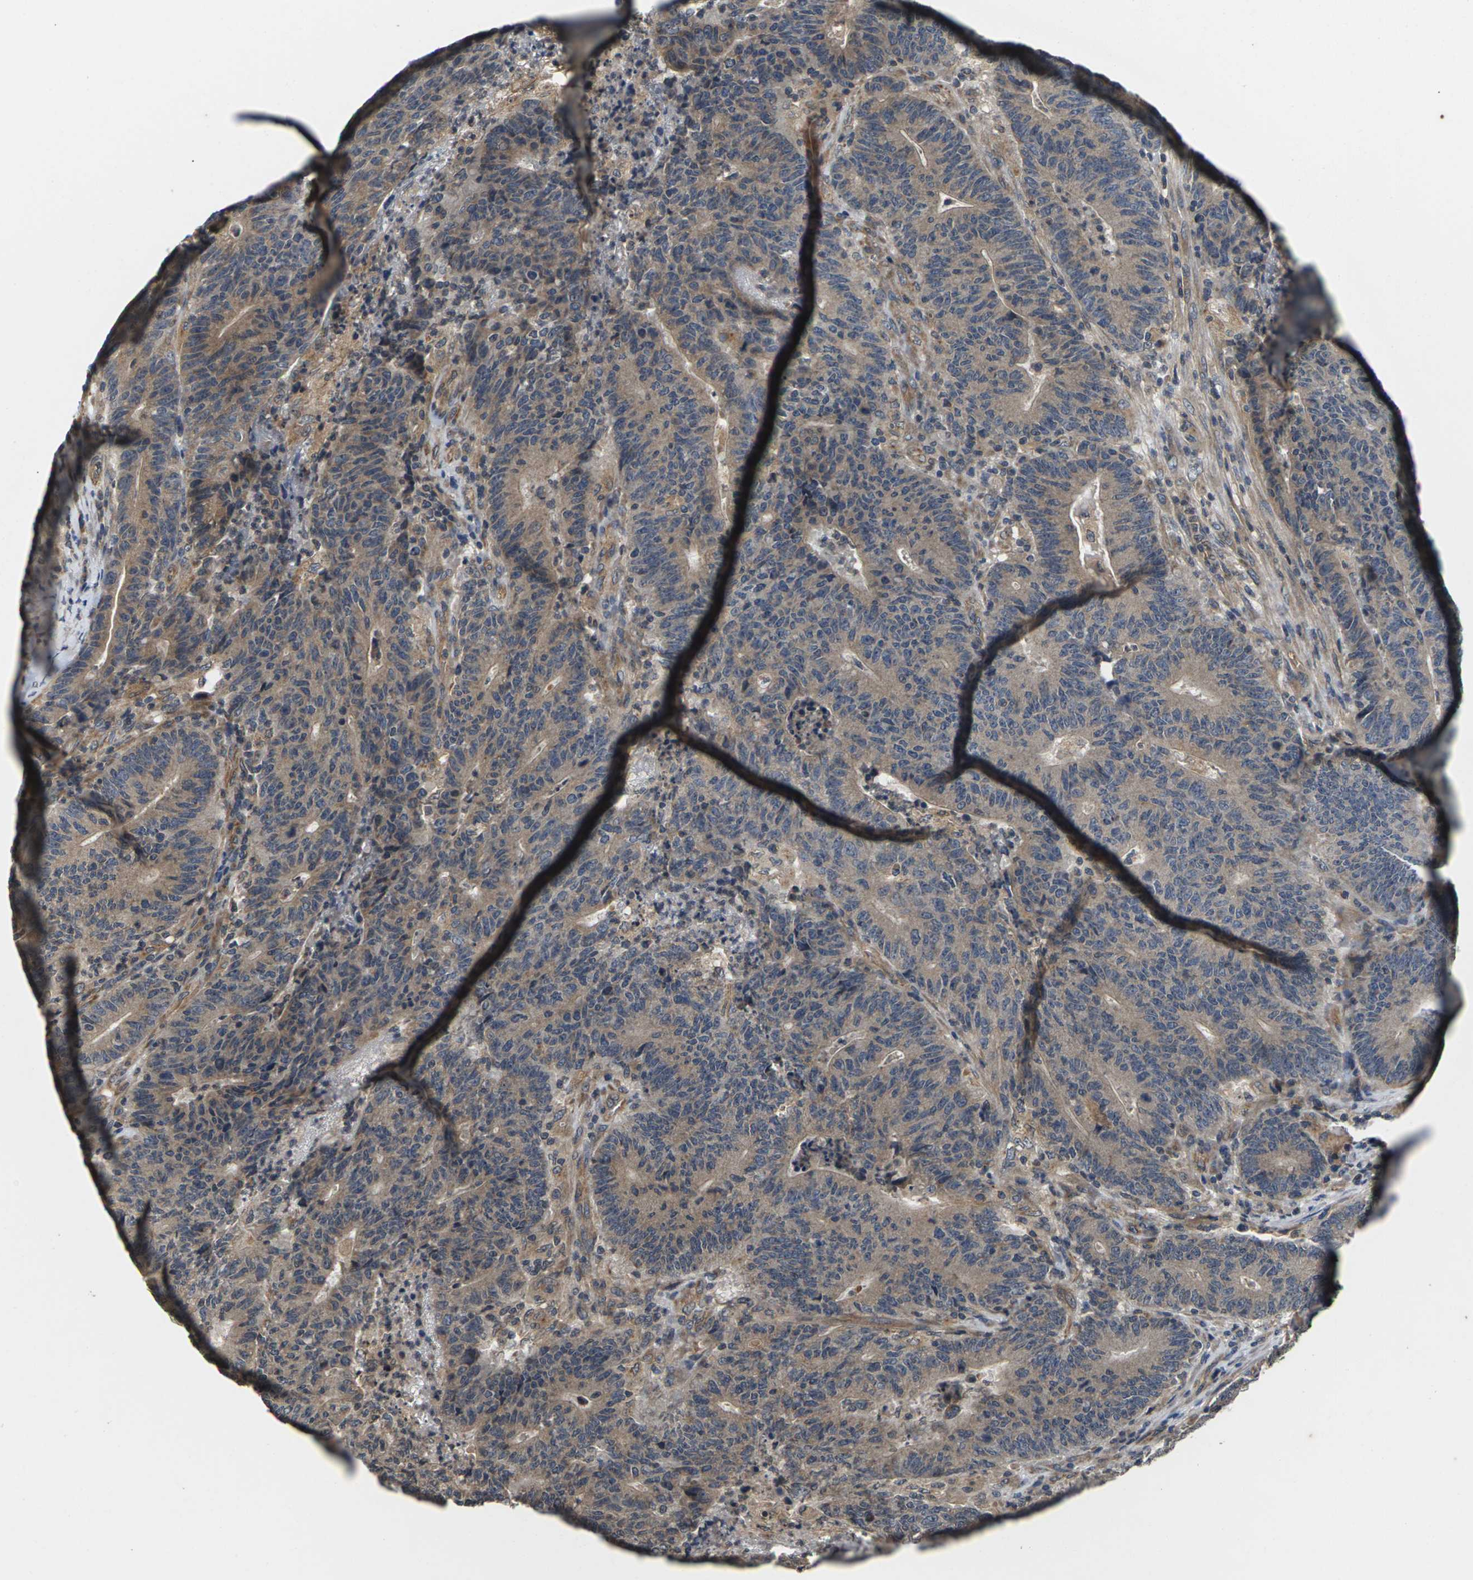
{"staining": {"intensity": "moderate", "quantity": ">75%", "location": "cytoplasmic/membranous"}, "tissue": "colorectal cancer", "cell_type": "Tumor cells", "image_type": "cancer", "snomed": [{"axis": "morphology", "description": "Normal tissue, NOS"}, {"axis": "morphology", "description": "Adenocarcinoma, NOS"}, {"axis": "topography", "description": "Colon"}], "caption": "Colorectal adenocarcinoma tissue displays moderate cytoplasmic/membranous staining in approximately >75% of tumor cells, visualized by immunohistochemistry.", "gene": "DKK2", "patient": {"sex": "female", "age": 75}}